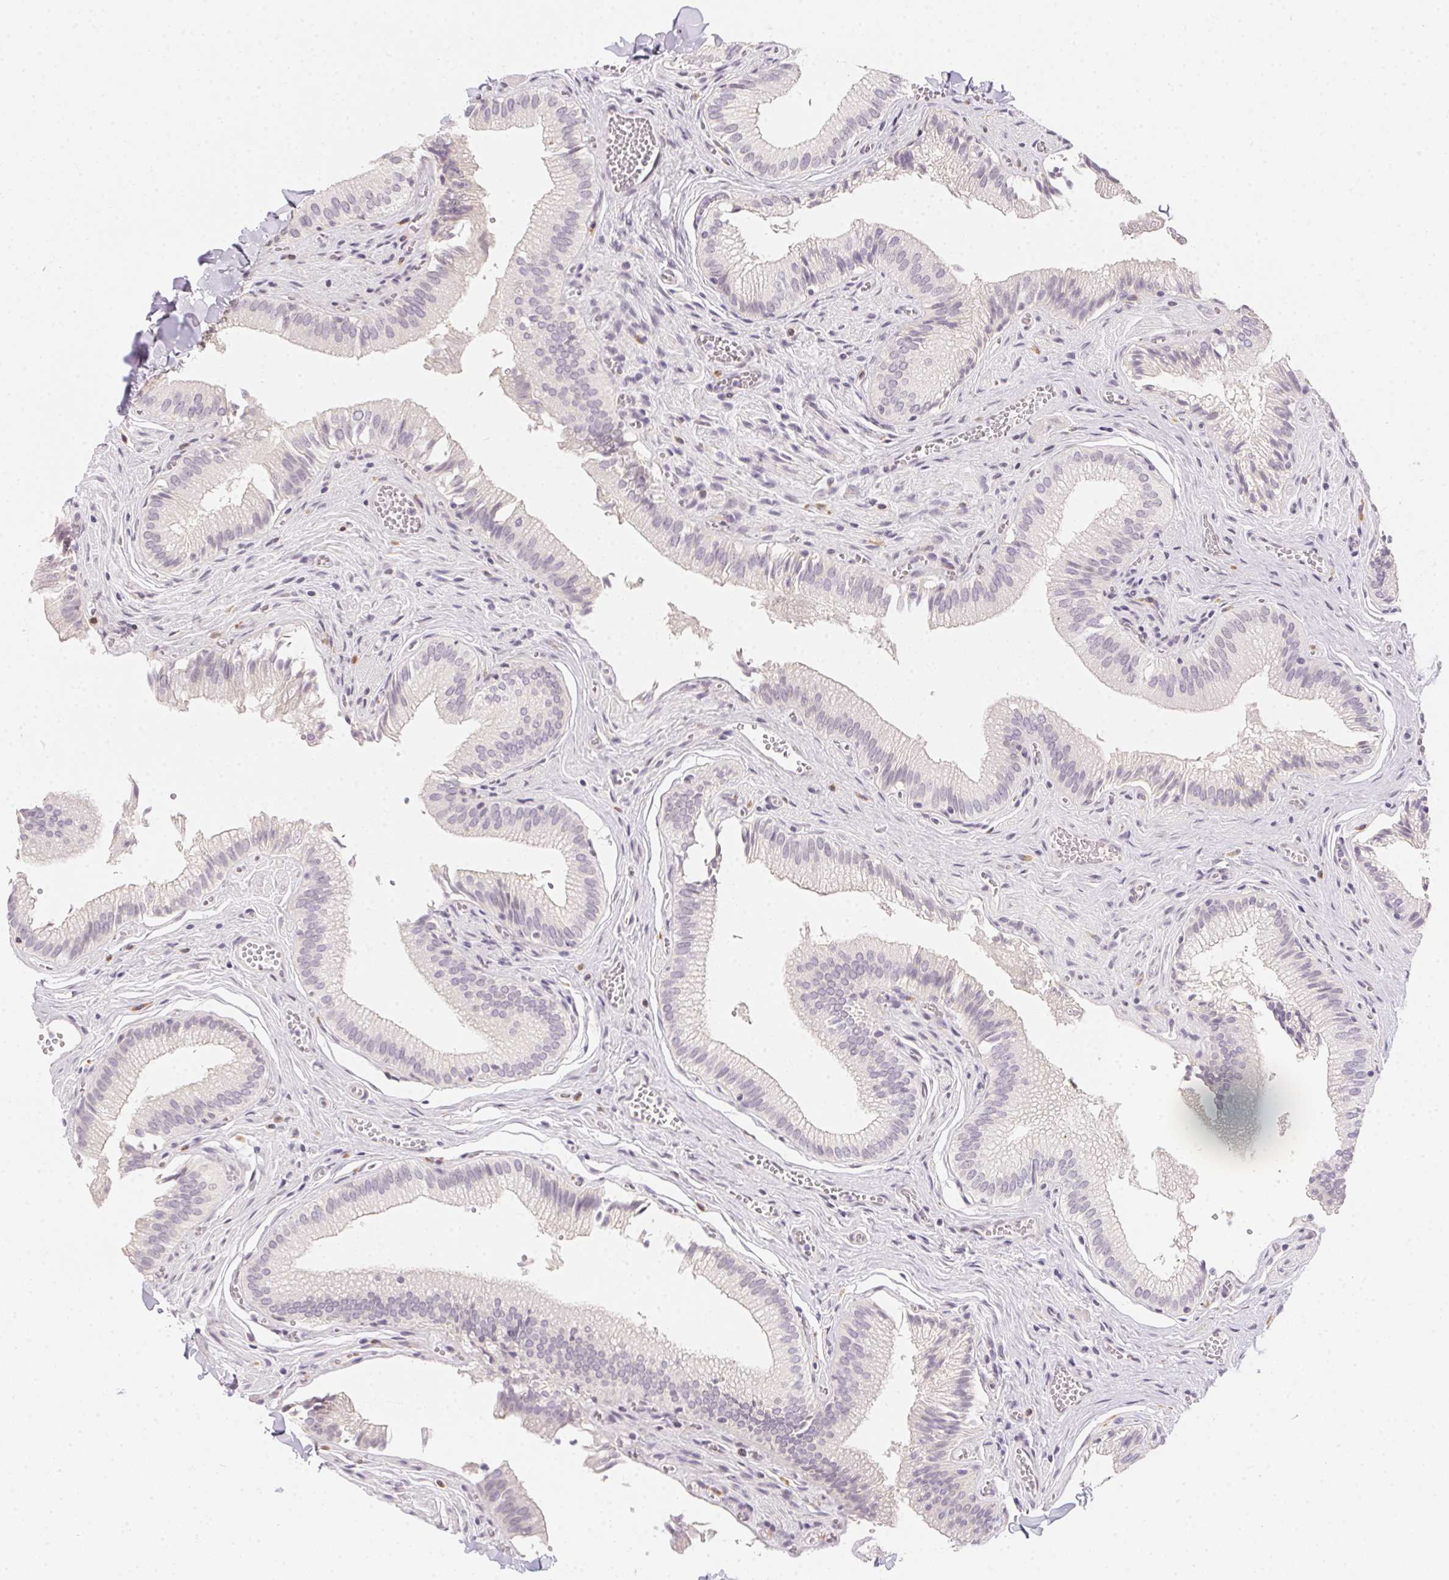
{"staining": {"intensity": "weak", "quantity": "<25%", "location": "nuclear"}, "tissue": "gallbladder", "cell_type": "Glandular cells", "image_type": "normal", "snomed": [{"axis": "morphology", "description": "Normal tissue, NOS"}, {"axis": "topography", "description": "Gallbladder"}, {"axis": "topography", "description": "Peripheral nerve tissue"}], "caption": "Glandular cells show no significant protein positivity in unremarkable gallbladder. The staining was performed using DAB to visualize the protein expression in brown, while the nuclei were stained in blue with hematoxylin (Magnification: 20x).", "gene": "MORC1", "patient": {"sex": "male", "age": 17}}